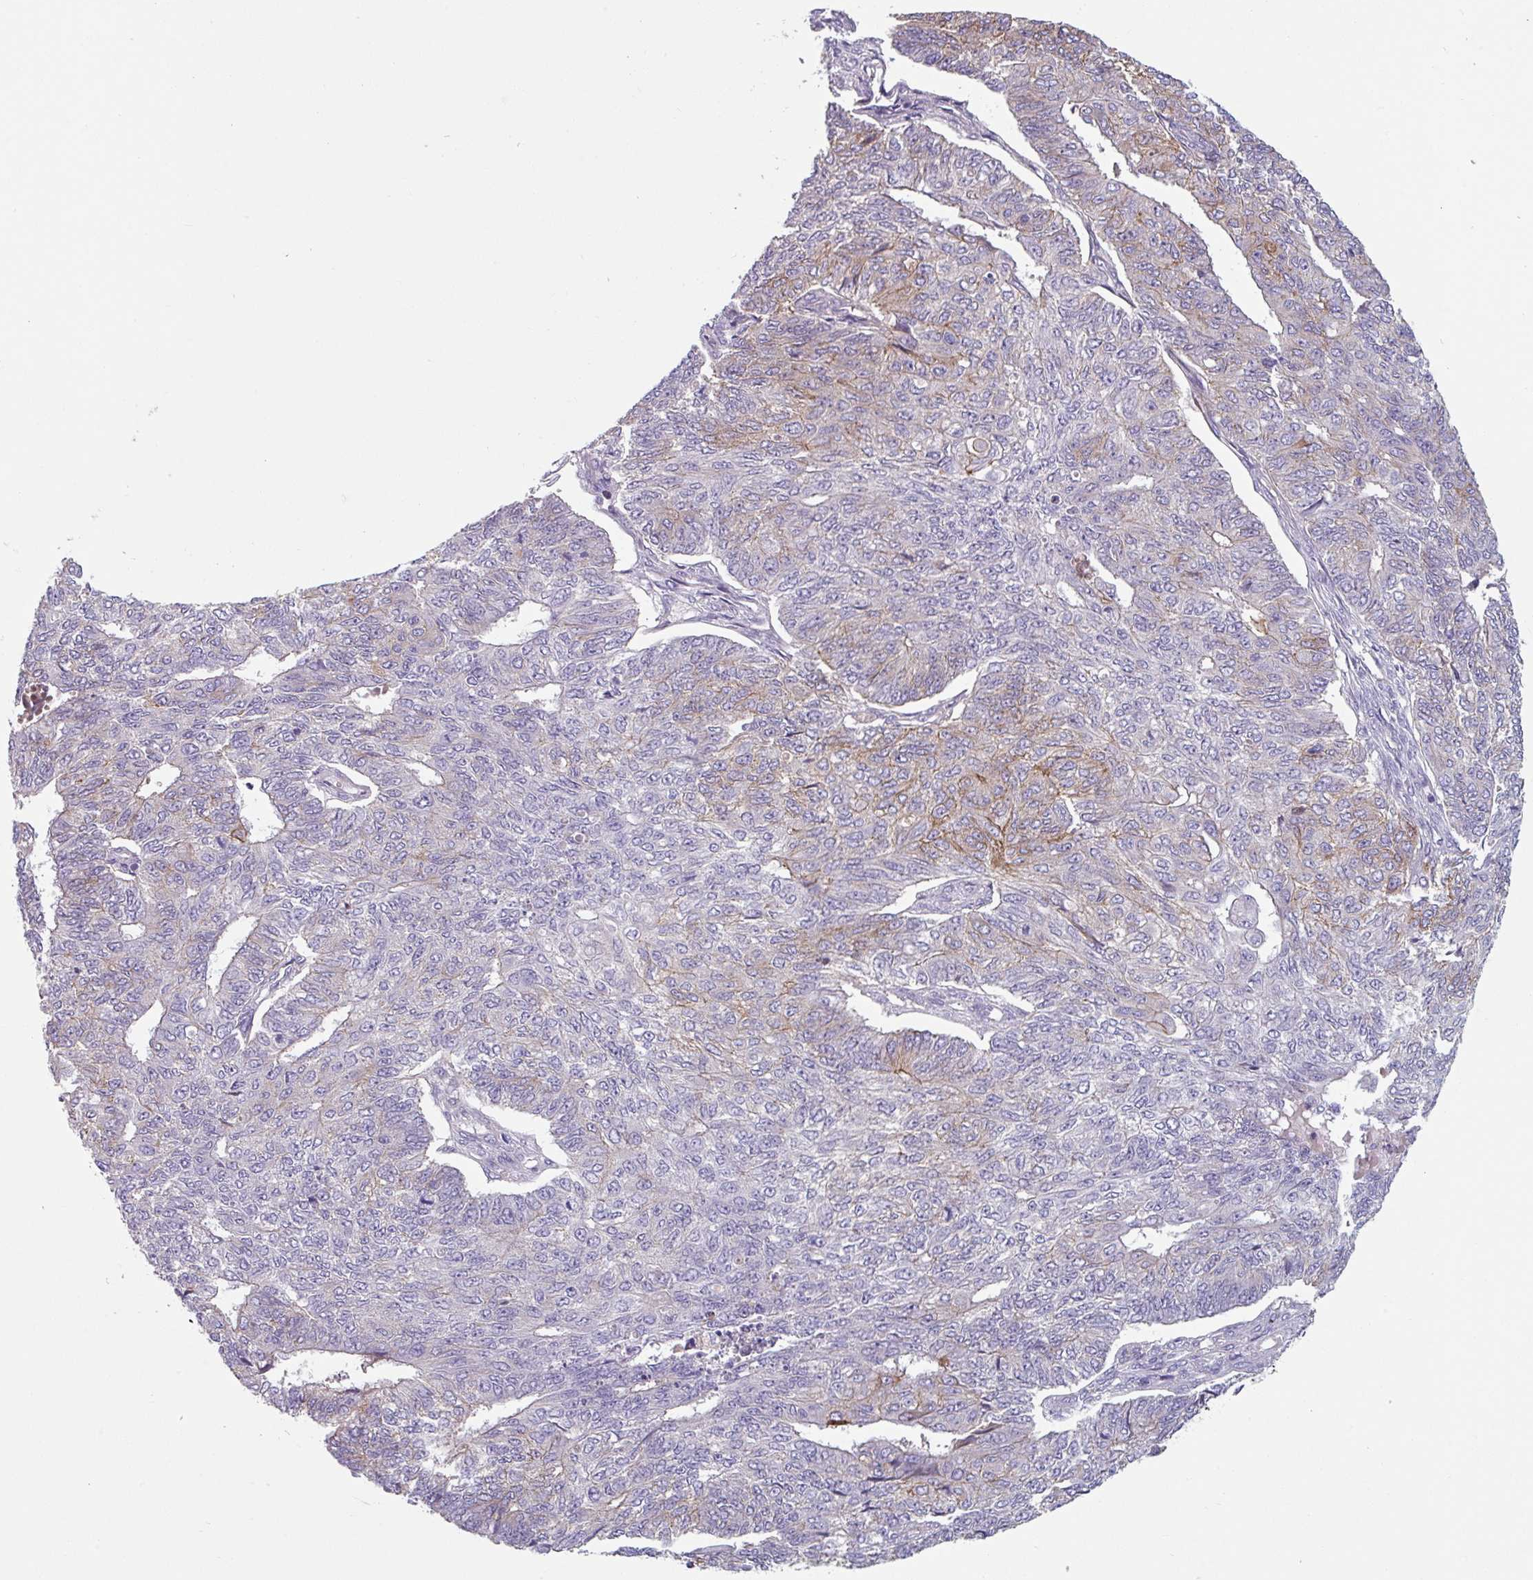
{"staining": {"intensity": "weak", "quantity": "25%-75%", "location": "cytoplasmic/membranous"}, "tissue": "endometrial cancer", "cell_type": "Tumor cells", "image_type": "cancer", "snomed": [{"axis": "morphology", "description": "Adenocarcinoma, NOS"}, {"axis": "topography", "description": "Endometrium"}], "caption": "Endometrial adenocarcinoma stained with DAB (3,3'-diaminobenzidine) immunohistochemistry displays low levels of weak cytoplasmic/membranous expression in approximately 25%-75% of tumor cells.", "gene": "TMEM132A", "patient": {"sex": "female", "age": 32}}